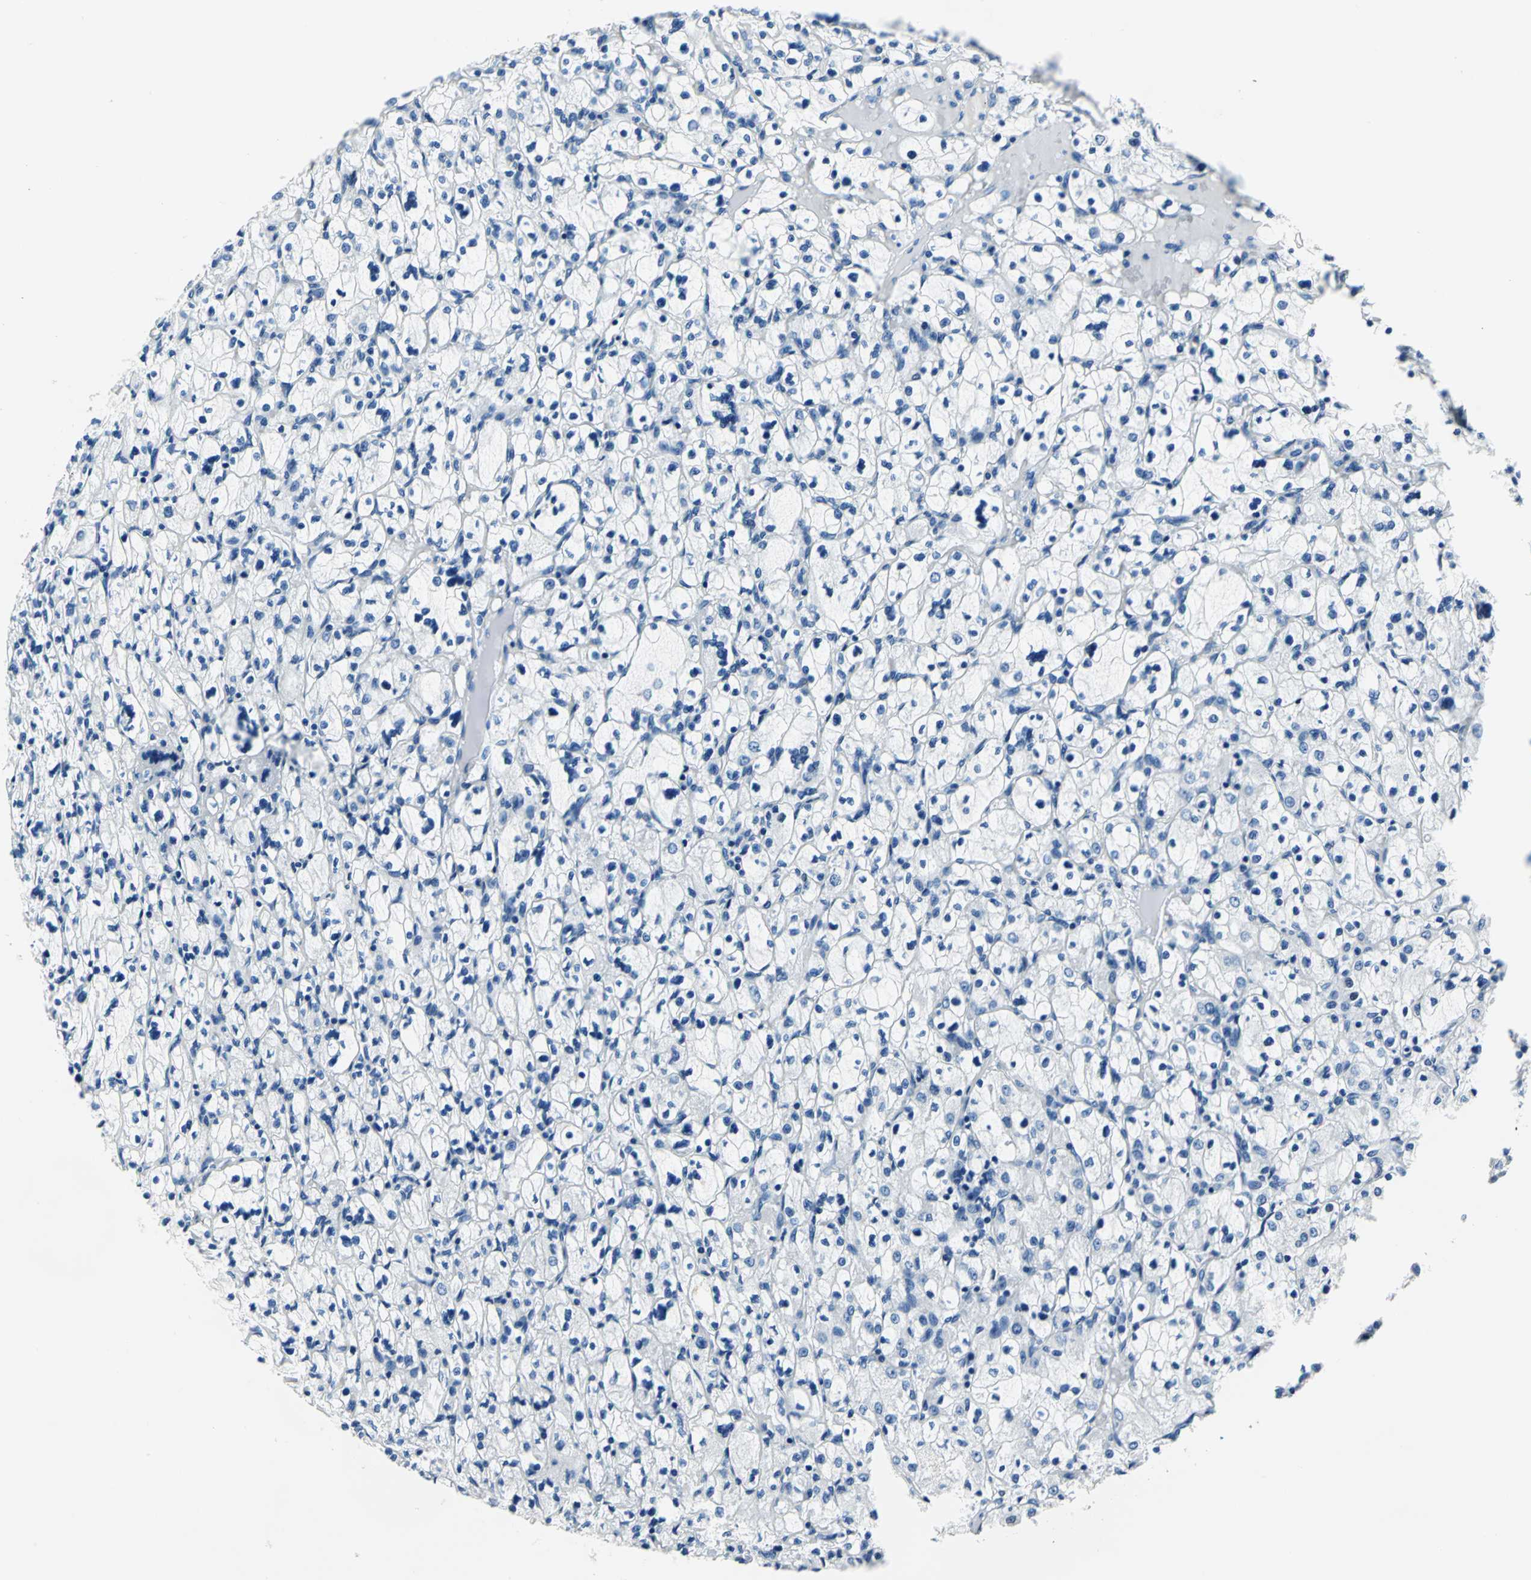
{"staining": {"intensity": "negative", "quantity": "none", "location": "none"}, "tissue": "renal cancer", "cell_type": "Tumor cells", "image_type": "cancer", "snomed": [{"axis": "morphology", "description": "Adenocarcinoma, NOS"}, {"axis": "topography", "description": "Kidney"}], "caption": "Tumor cells show no significant protein expression in renal adenocarcinoma.", "gene": "TRIM25", "patient": {"sex": "female", "age": 83}}